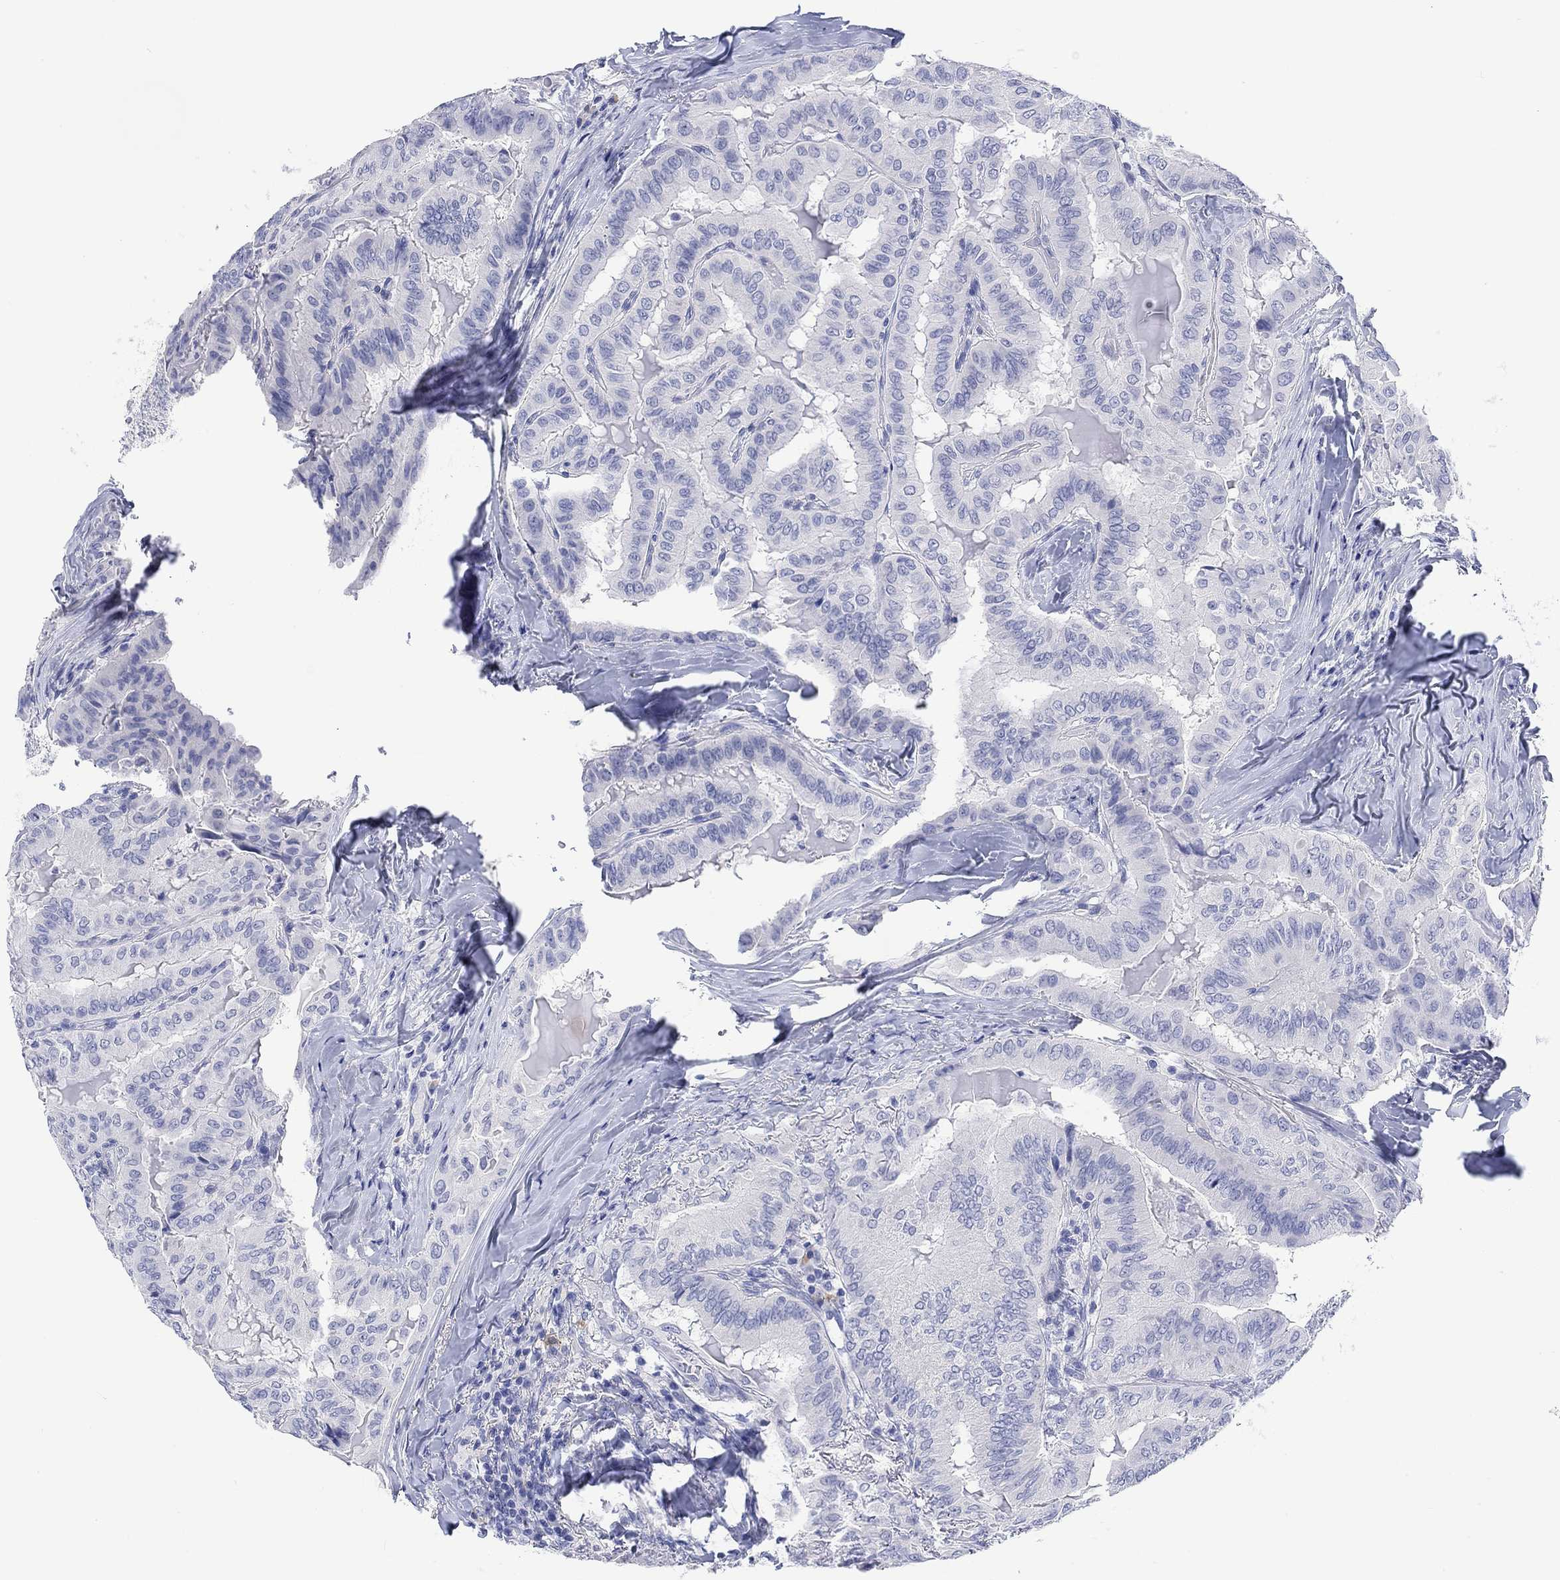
{"staining": {"intensity": "negative", "quantity": "none", "location": "none"}, "tissue": "thyroid cancer", "cell_type": "Tumor cells", "image_type": "cancer", "snomed": [{"axis": "morphology", "description": "Papillary adenocarcinoma, NOS"}, {"axis": "topography", "description": "Thyroid gland"}], "caption": "IHC photomicrograph of papillary adenocarcinoma (thyroid) stained for a protein (brown), which reveals no expression in tumor cells. The staining is performed using DAB (3,3'-diaminobenzidine) brown chromogen with nuclei counter-stained in using hematoxylin.", "gene": "MSI1", "patient": {"sex": "female", "age": 68}}